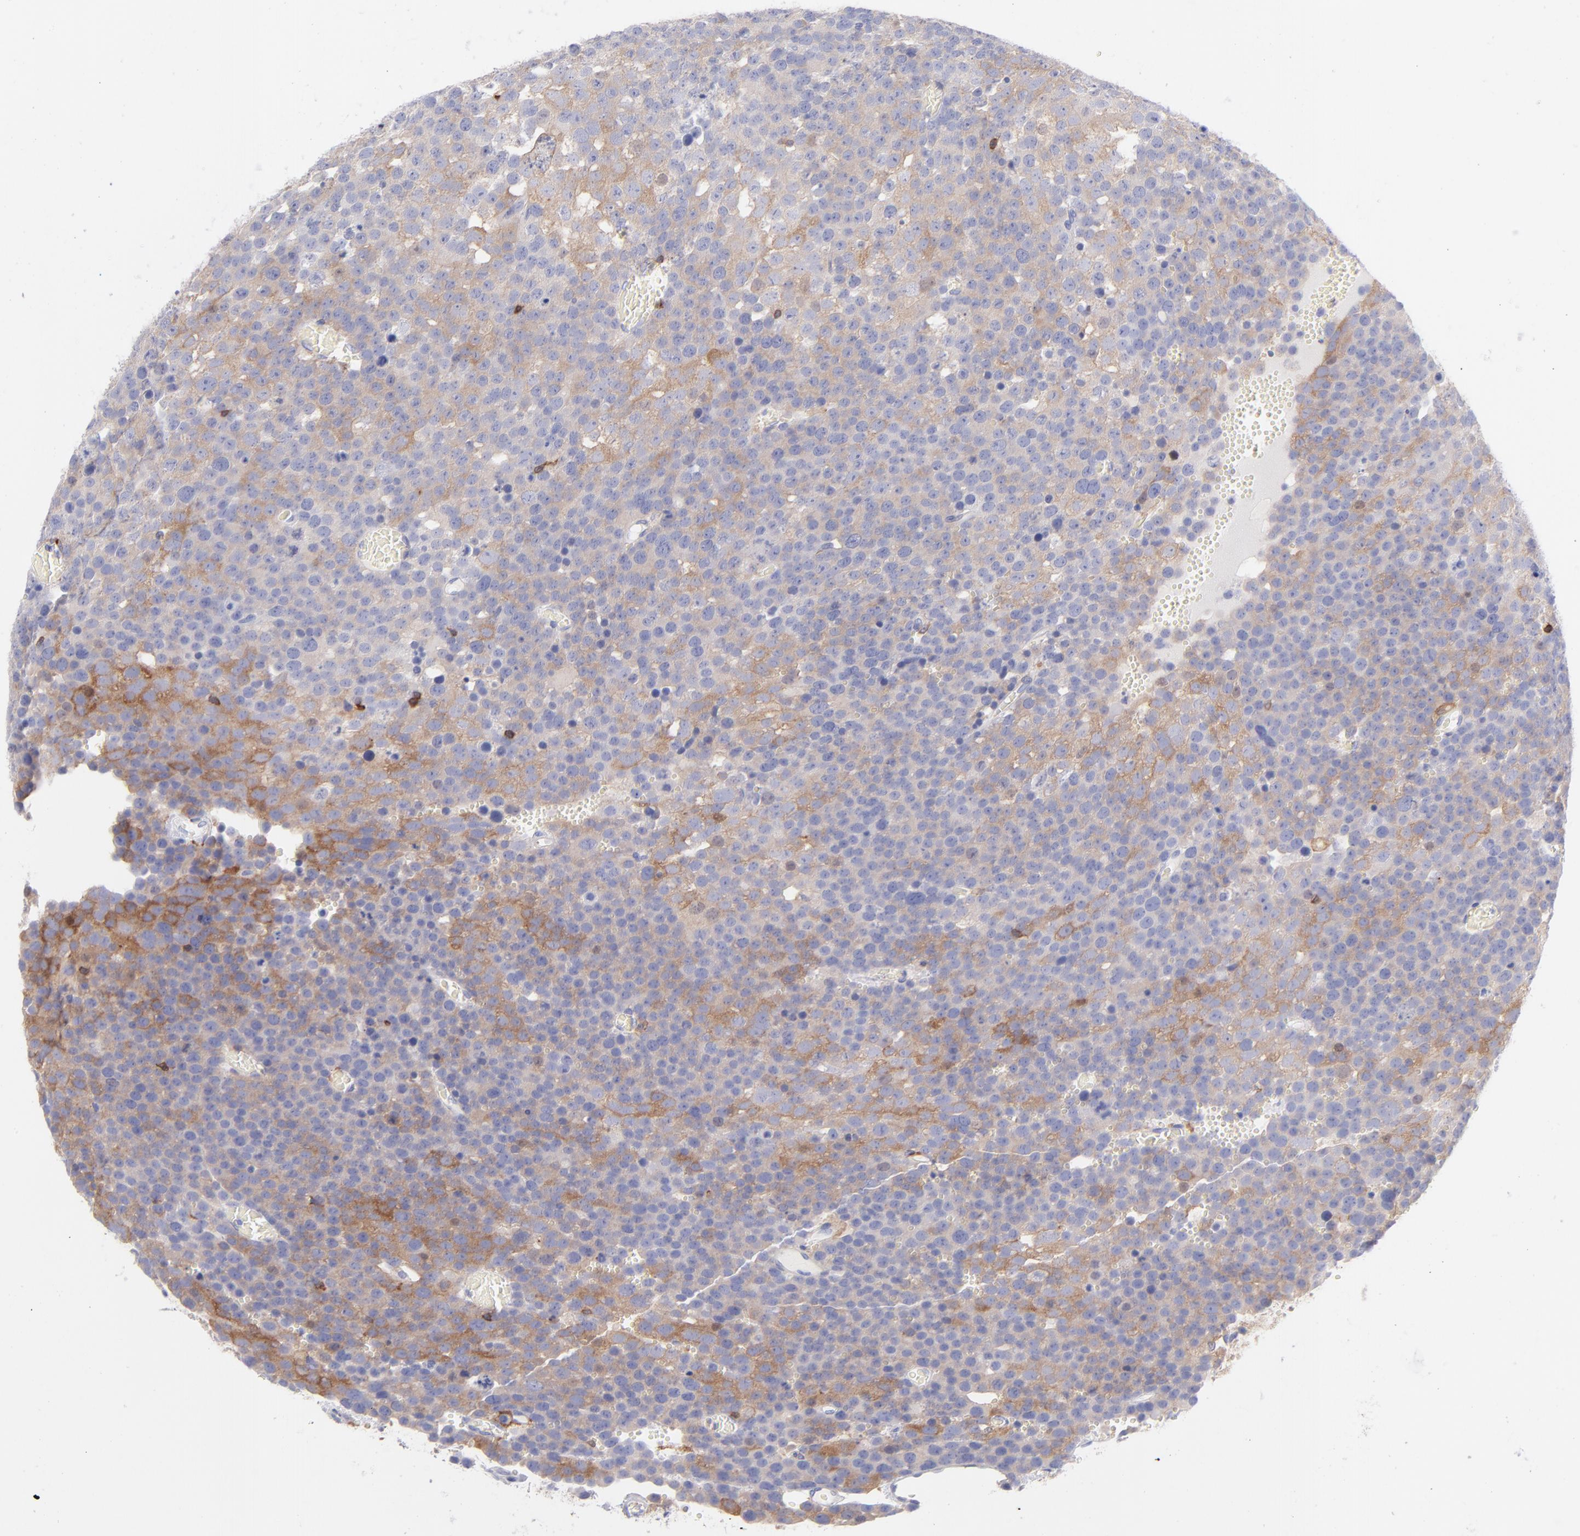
{"staining": {"intensity": "weak", "quantity": ">75%", "location": "cytoplasmic/membranous"}, "tissue": "testis cancer", "cell_type": "Tumor cells", "image_type": "cancer", "snomed": [{"axis": "morphology", "description": "Seminoma, NOS"}, {"axis": "topography", "description": "Testis"}], "caption": "Protein expression analysis of human testis cancer reveals weak cytoplasmic/membranous expression in approximately >75% of tumor cells.", "gene": "PRKCA", "patient": {"sex": "male", "age": 71}}